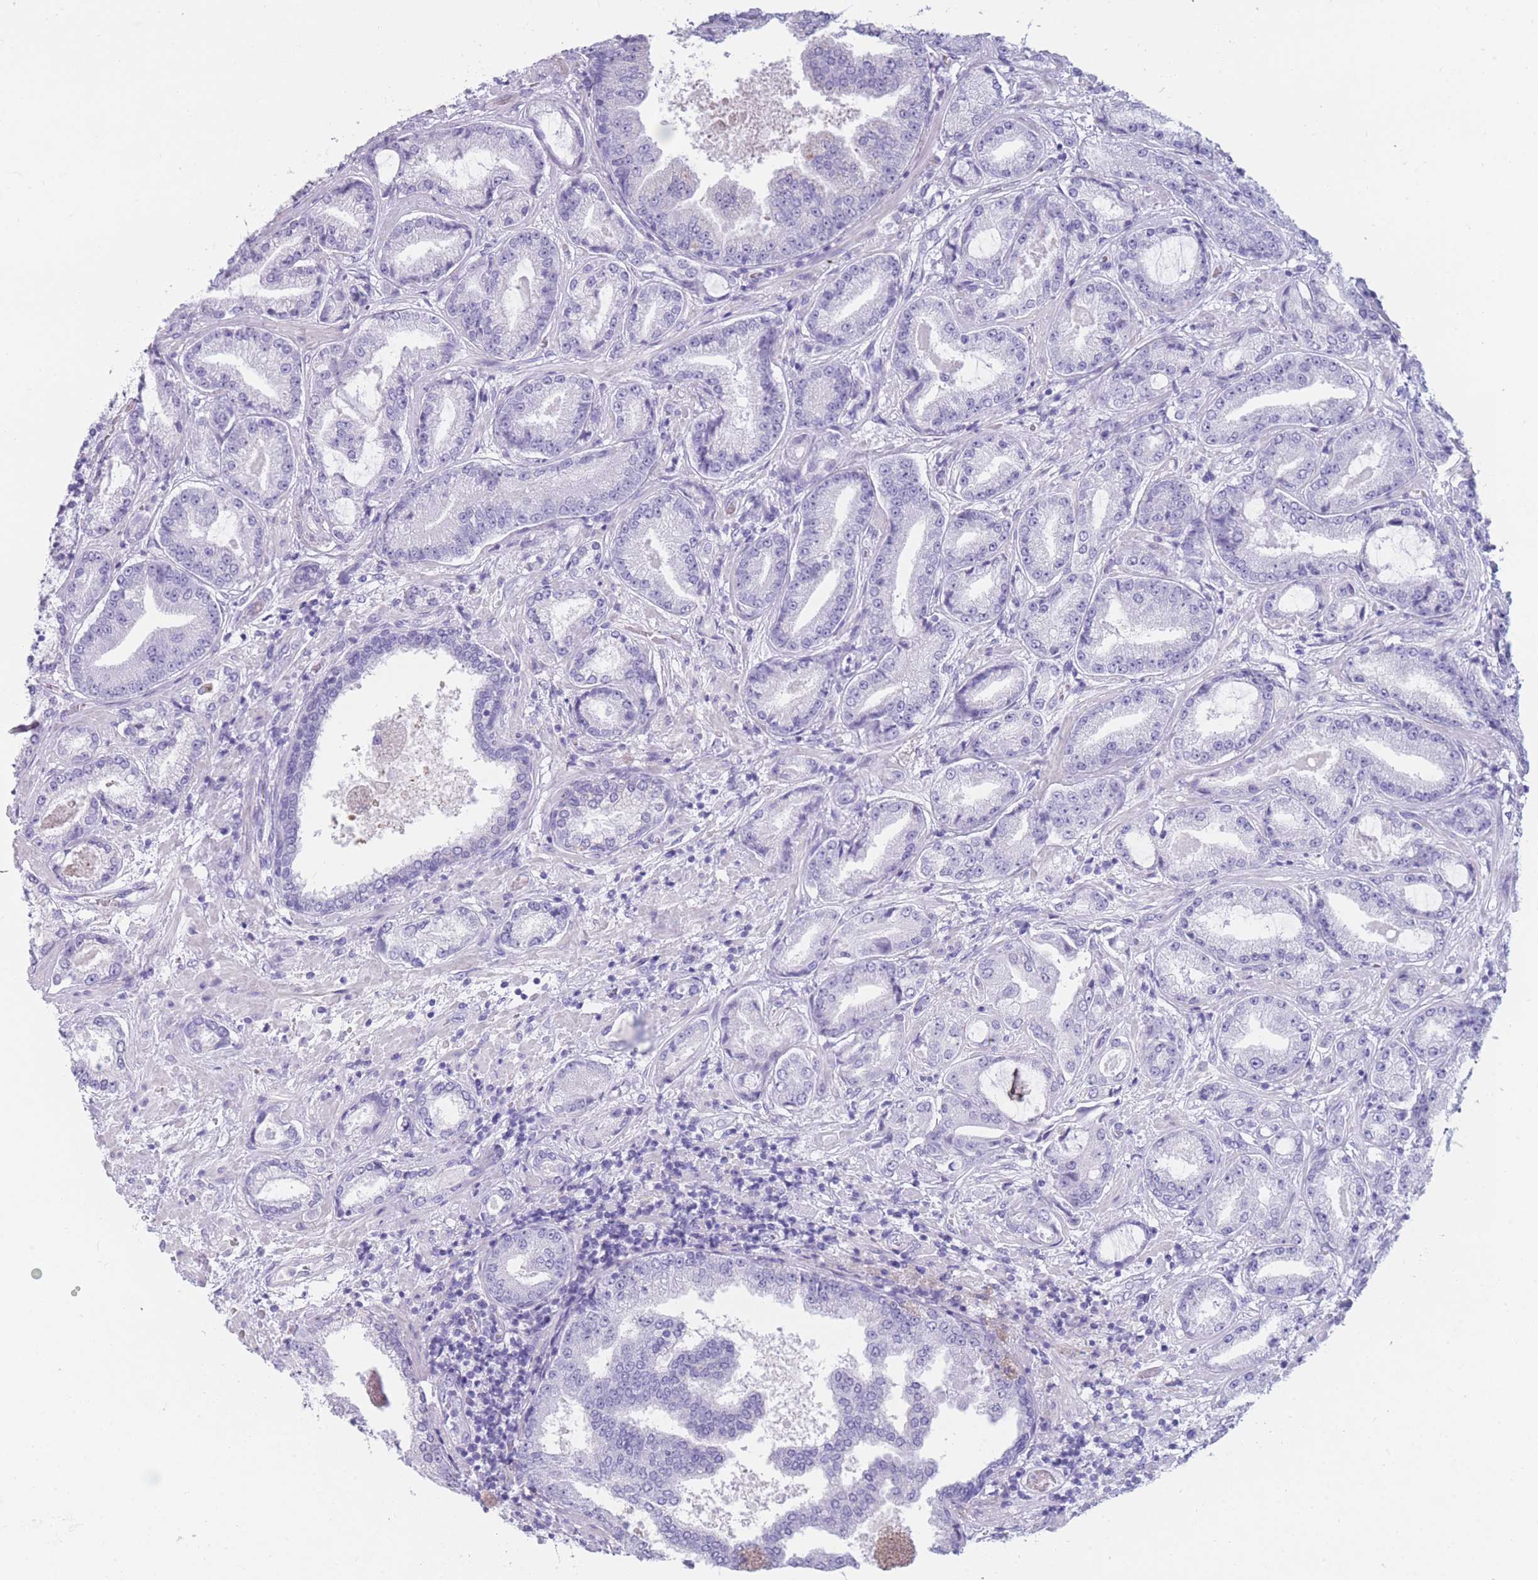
{"staining": {"intensity": "negative", "quantity": "none", "location": "none"}, "tissue": "prostate cancer", "cell_type": "Tumor cells", "image_type": "cancer", "snomed": [{"axis": "morphology", "description": "Adenocarcinoma, High grade"}, {"axis": "topography", "description": "Prostate"}], "caption": "Prostate cancer (high-grade adenocarcinoma) was stained to show a protein in brown. There is no significant staining in tumor cells.", "gene": "TNFSF11", "patient": {"sex": "male", "age": 68}}